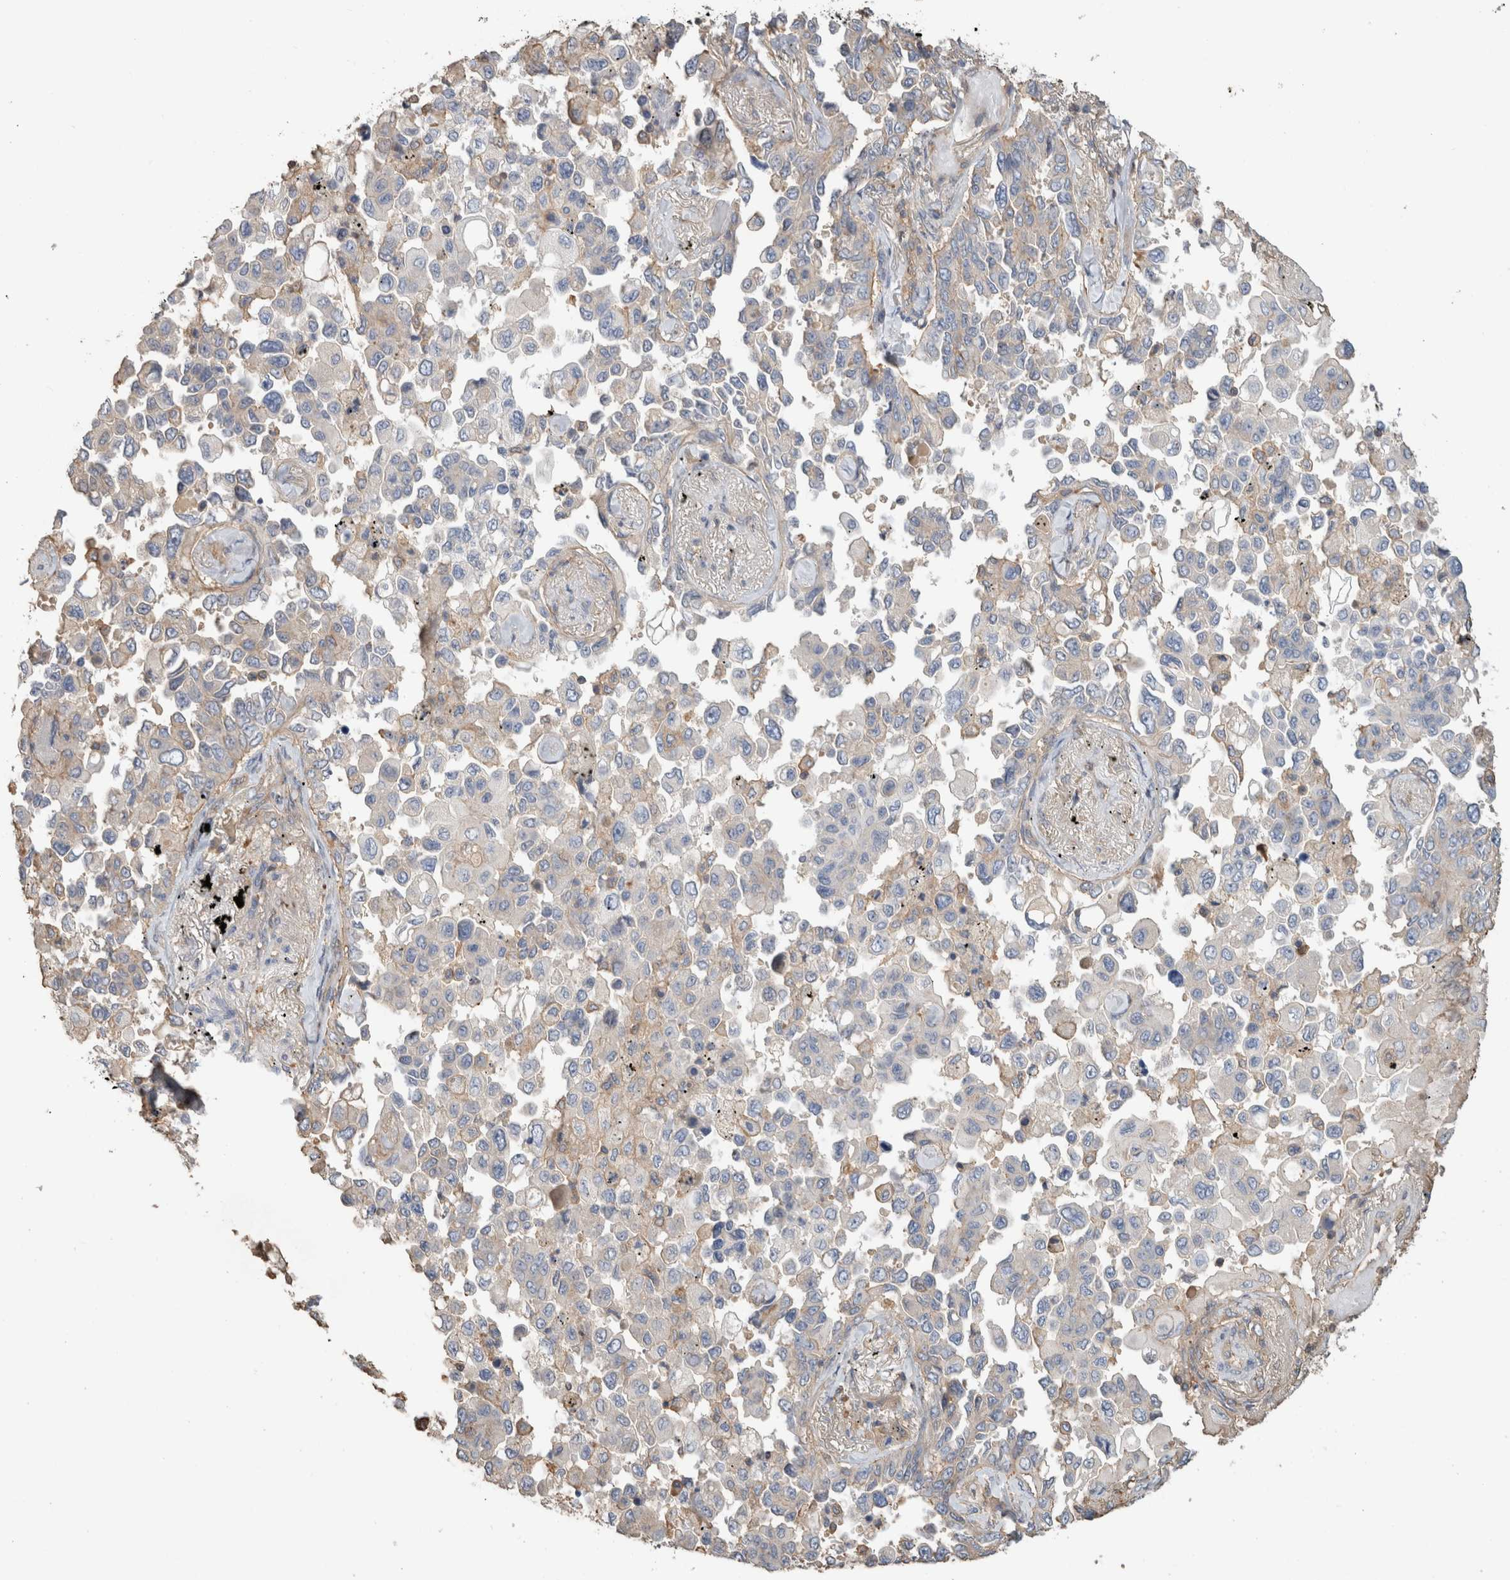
{"staining": {"intensity": "negative", "quantity": "none", "location": "none"}, "tissue": "lung cancer", "cell_type": "Tumor cells", "image_type": "cancer", "snomed": [{"axis": "morphology", "description": "Adenocarcinoma, NOS"}, {"axis": "topography", "description": "Lung"}], "caption": "This image is of lung cancer stained with immunohistochemistry to label a protein in brown with the nuclei are counter-stained blue. There is no positivity in tumor cells.", "gene": "EIF4G3", "patient": {"sex": "female", "age": 67}}